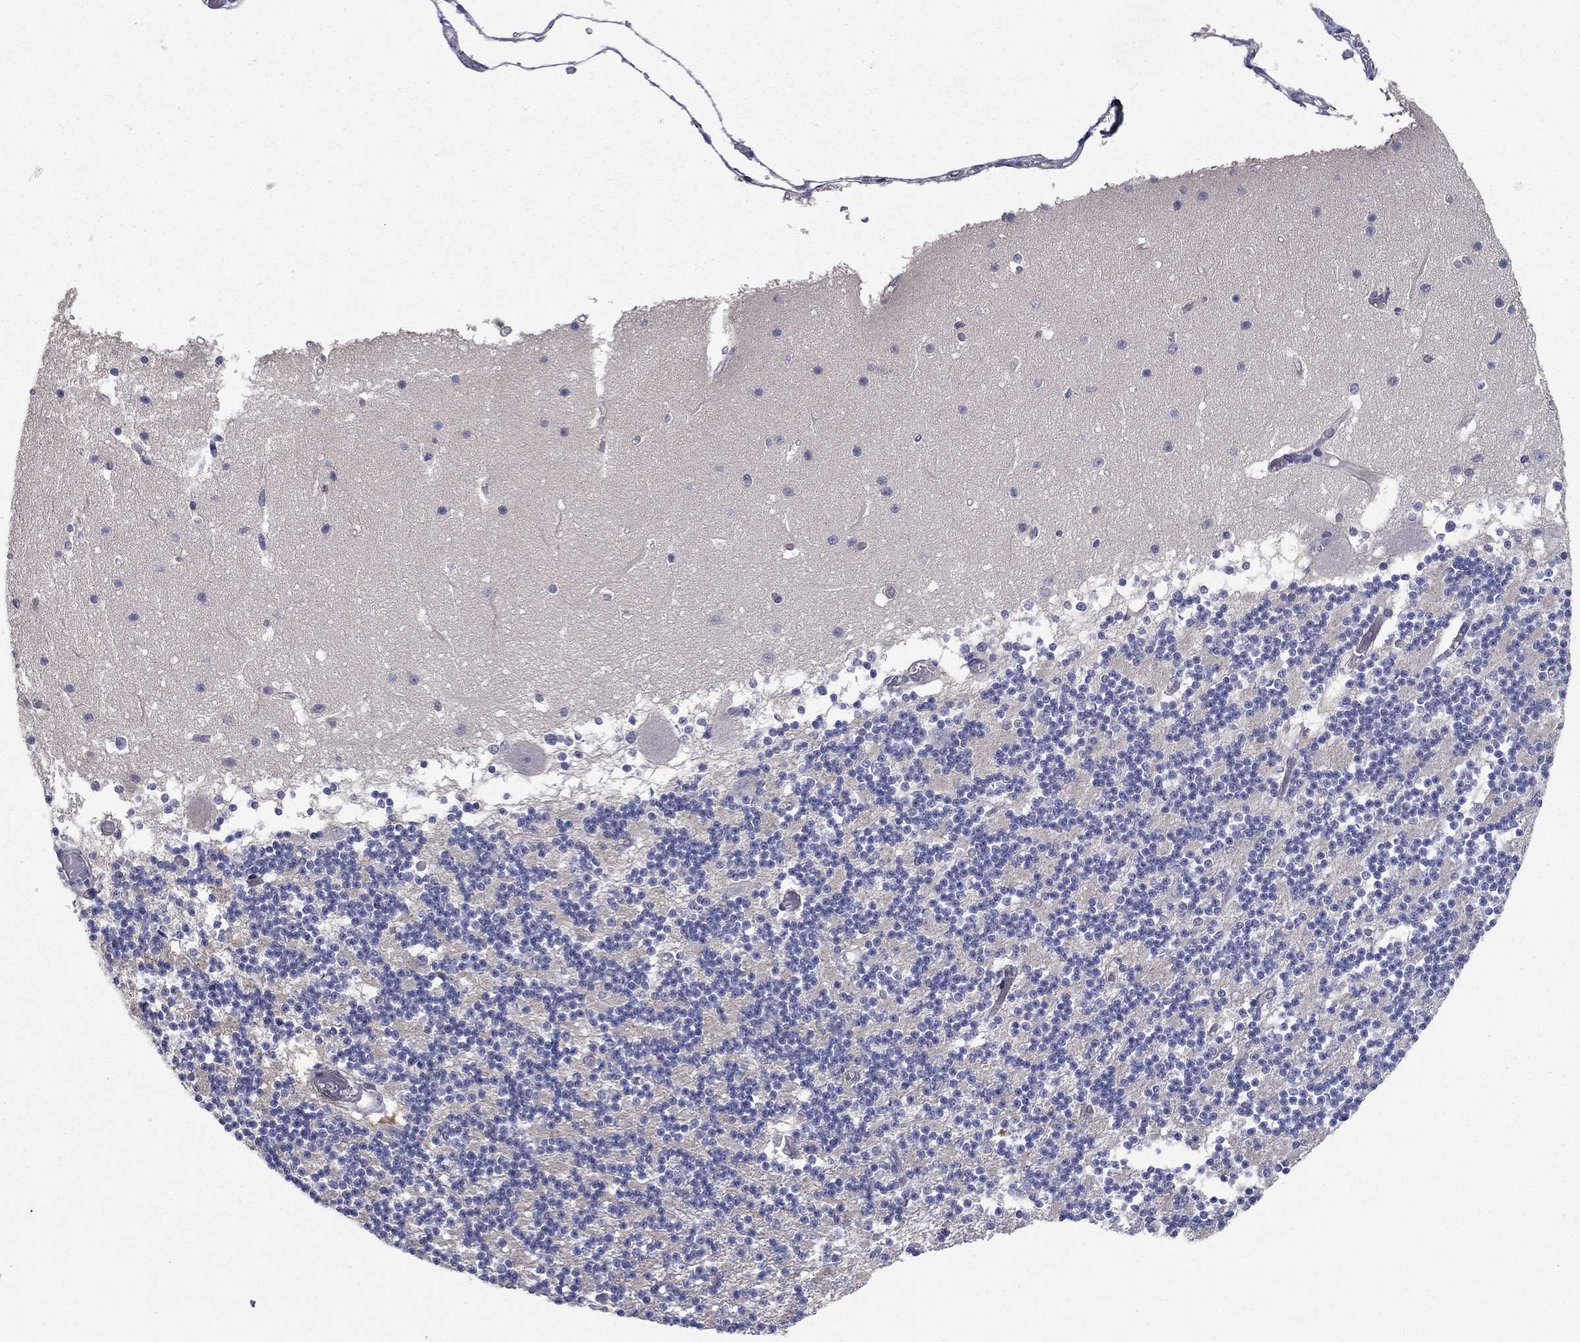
{"staining": {"intensity": "negative", "quantity": "none", "location": "none"}, "tissue": "cerebellum", "cell_type": "Cells in granular layer", "image_type": "normal", "snomed": [{"axis": "morphology", "description": "Normal tissue, NOS"}, {"axis": "topography", "description": "Cerebellum"}], "caption": "IHC photomicrograph of benign cerebellum: human cerebellum stained with DAB reveals no significant protein expression in cells in granular layer.", "gene": "GRK7", "patient": {"sex": "female", "age": 28}}